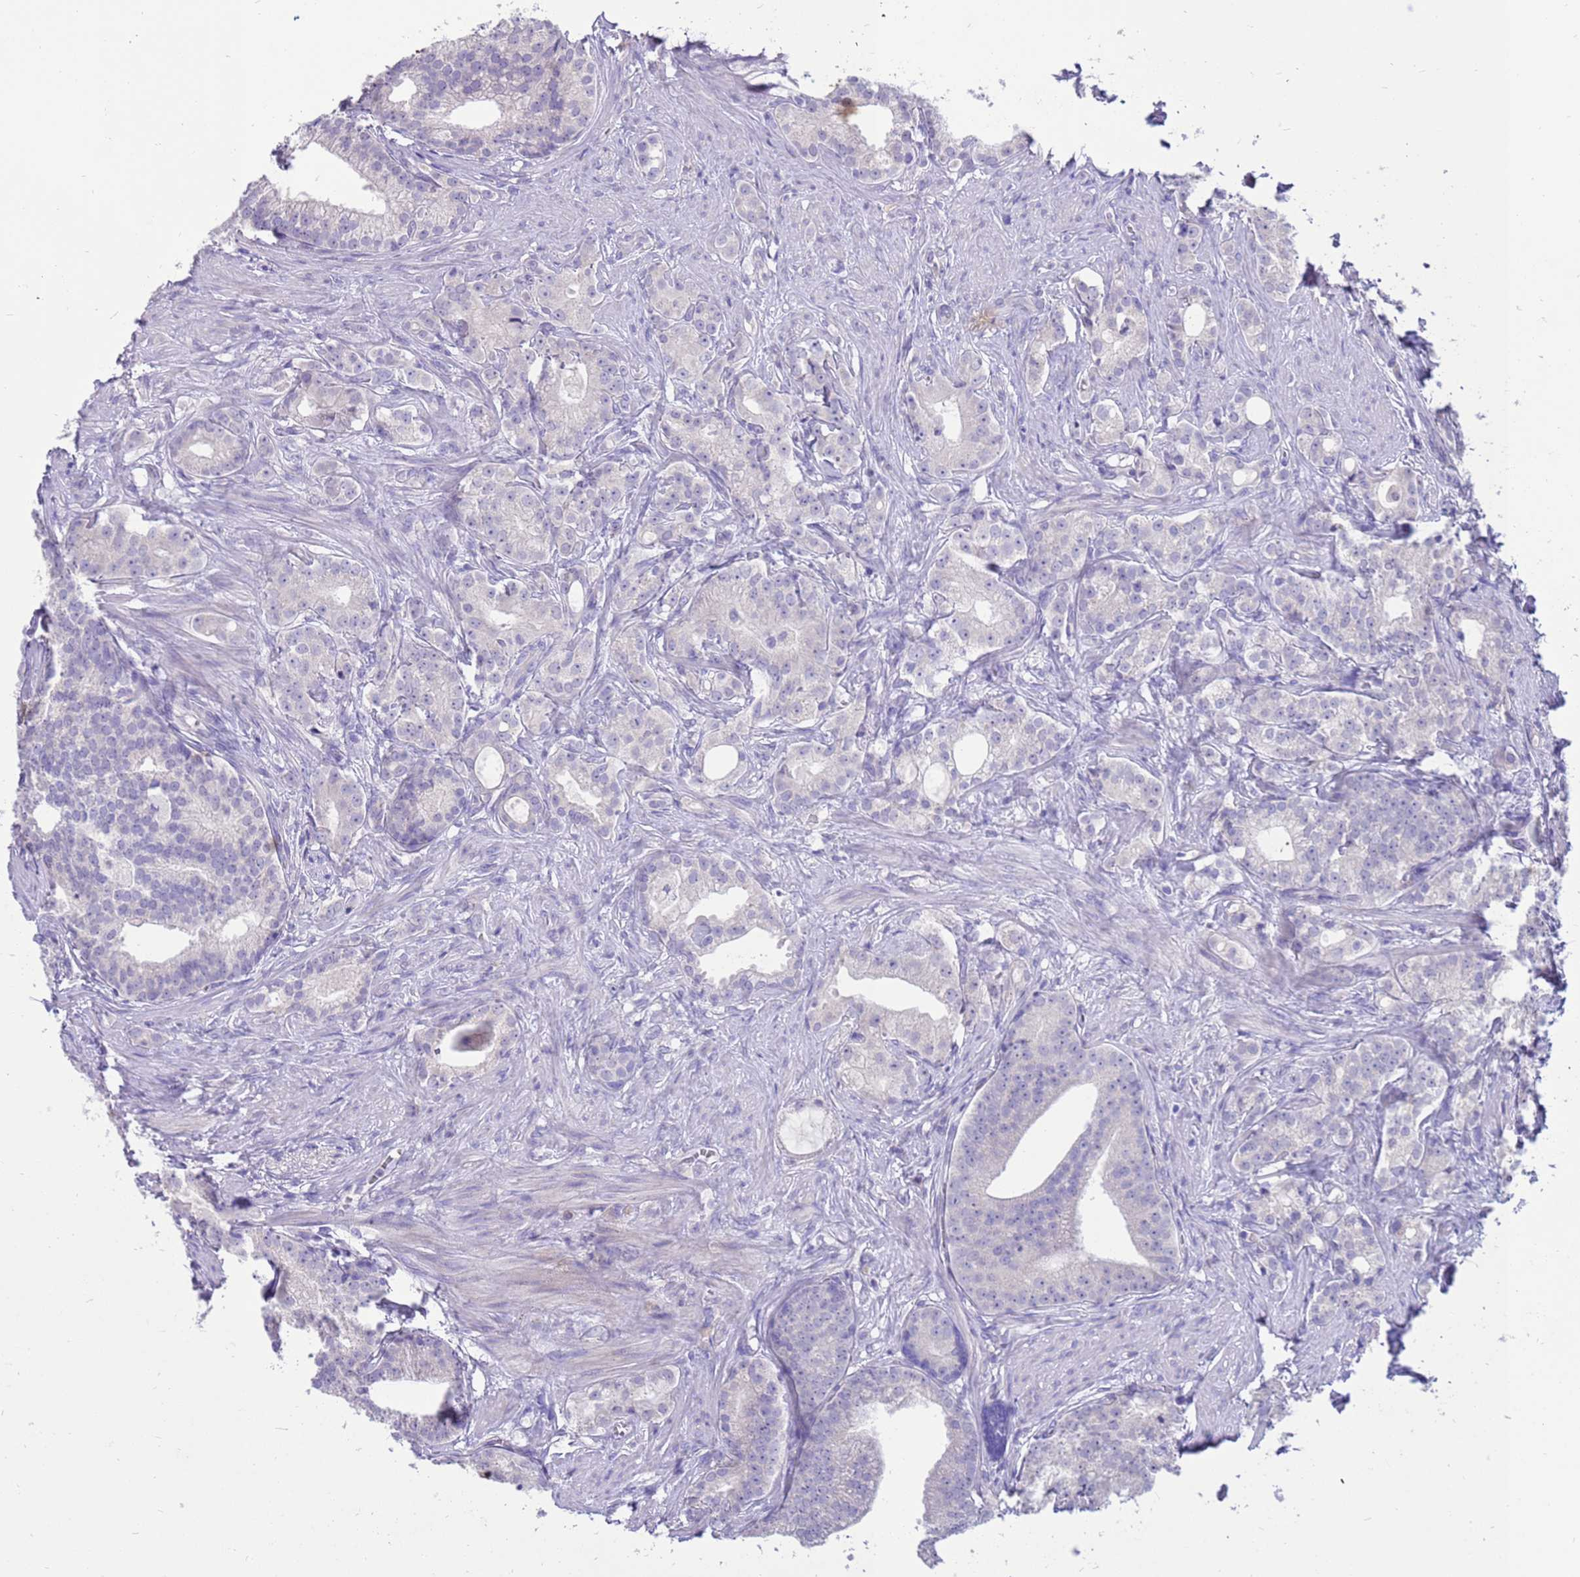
{"staining": {"intensity": "negative", "quantity": "none", "location": "none"}, "tissue": "prostate cancer", "cell_type": "Tumor cells", "image_type": "cancer", "snomed": [{"axis": "morphology", "description": "Adenocarcinoma, Low grade"}, {"axis": "topography", "description": "Prostate"}], "caption": "DAB immunohistochemical staining of prostate low-grade adenocarcinoma shows no significant staining in tumor cells.", "gene": "PDE10A", "patient": {"sex": "male", "age": 71}}